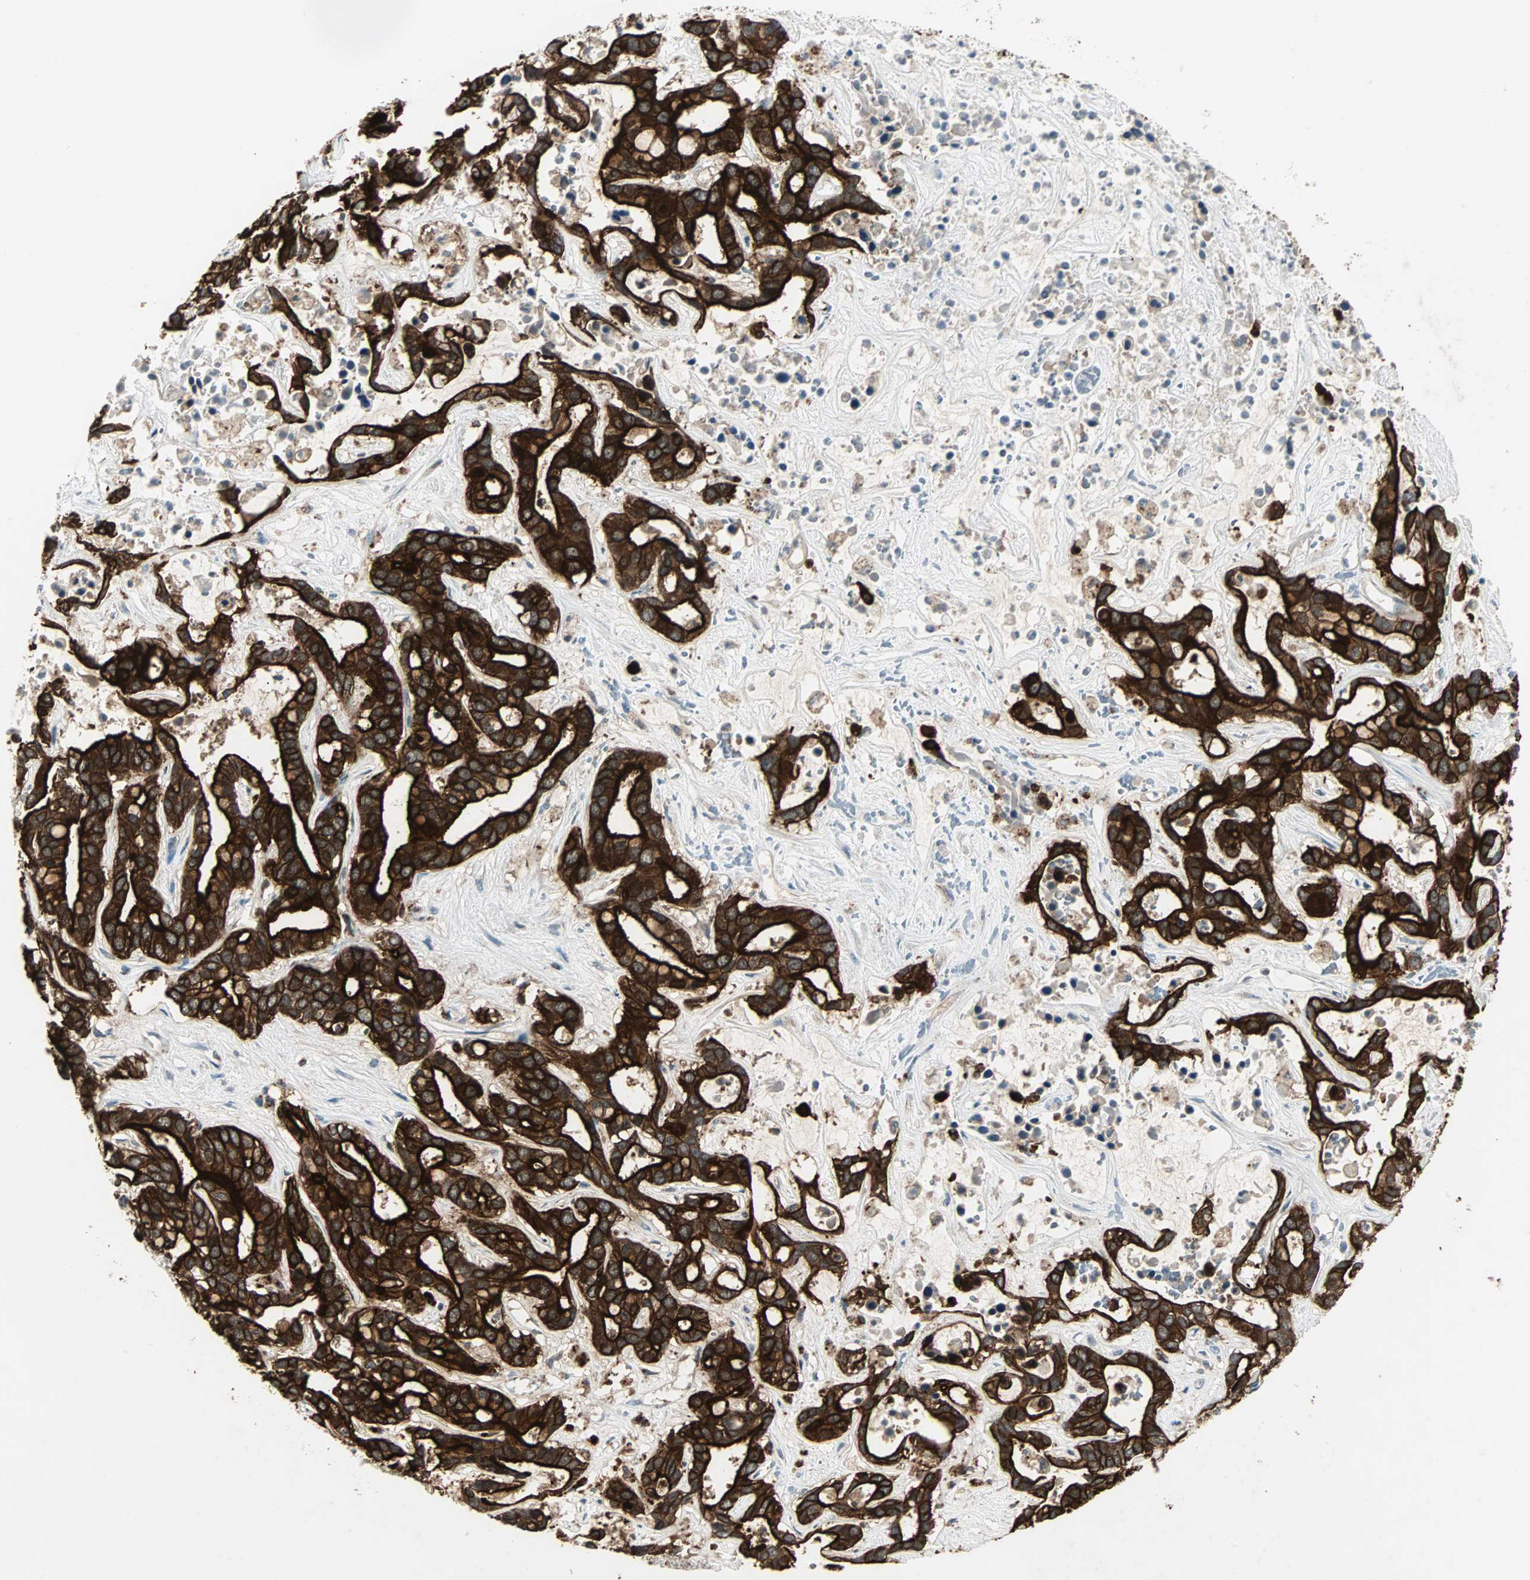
{"staining": {"intensity": "strong", "quantity": ">75%", "location": "cytoplasmic/membranous"}, "tissue": "liver cancer", "cell_type": "Tumor cells", "image_type": "cancer", "snomed": [{"axis": "morphology", "description": "Cholangiocarcinoma"}, {"axis": "topography", "description": "Liver"}], "caption": "Liver cholangiocarcinoma tissue demonstrates strong cytoplasmic/membranous staining in approximately >75% of tumor cells, visualized by immunohistochemistry.", "gene": "CMC2", "patient": {"sex": "female", "age": 65}}